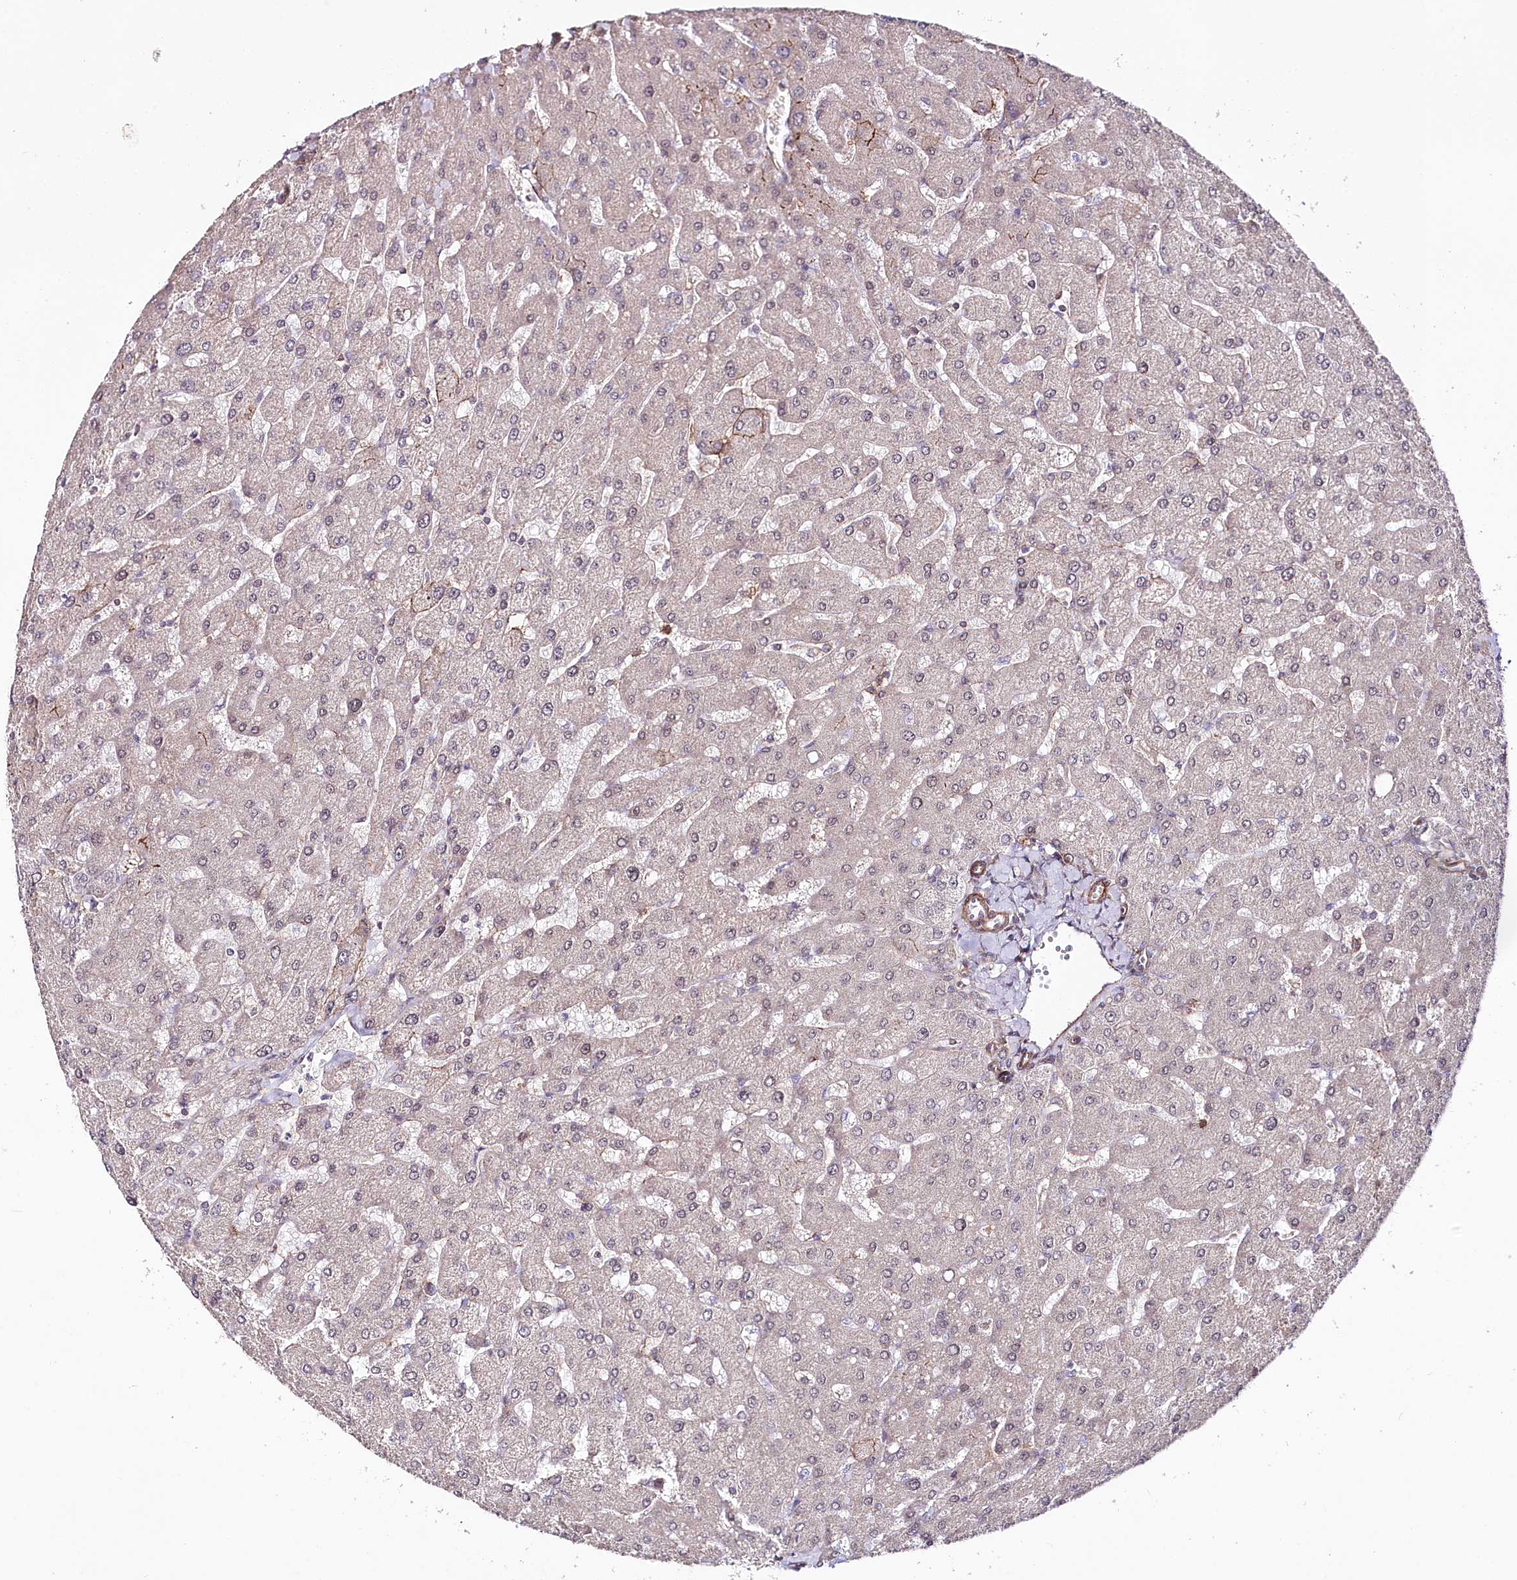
{"staining": {"intensity": "negative", "quantity": "none", "location": "none"}, "tissue": "liver", "cell_type": "Cholangiocytes", "image_type": "normal", "snomed": [{"axis": "morphology", "description": "Normal tissue, NOS"}, {"axis": "topography", "description": "Liver"}], "caption": "Immunohistochemistry image of benign liver: human liver stained with DAB demonstrates no significant protein positivity in cholangiocytes. The staining is performed using DAB brown chromogen with nuclei counter-stained in using hematoxylin.", "gene": "PHLDB1", "patient": {"sex": "male", "age": 55}}